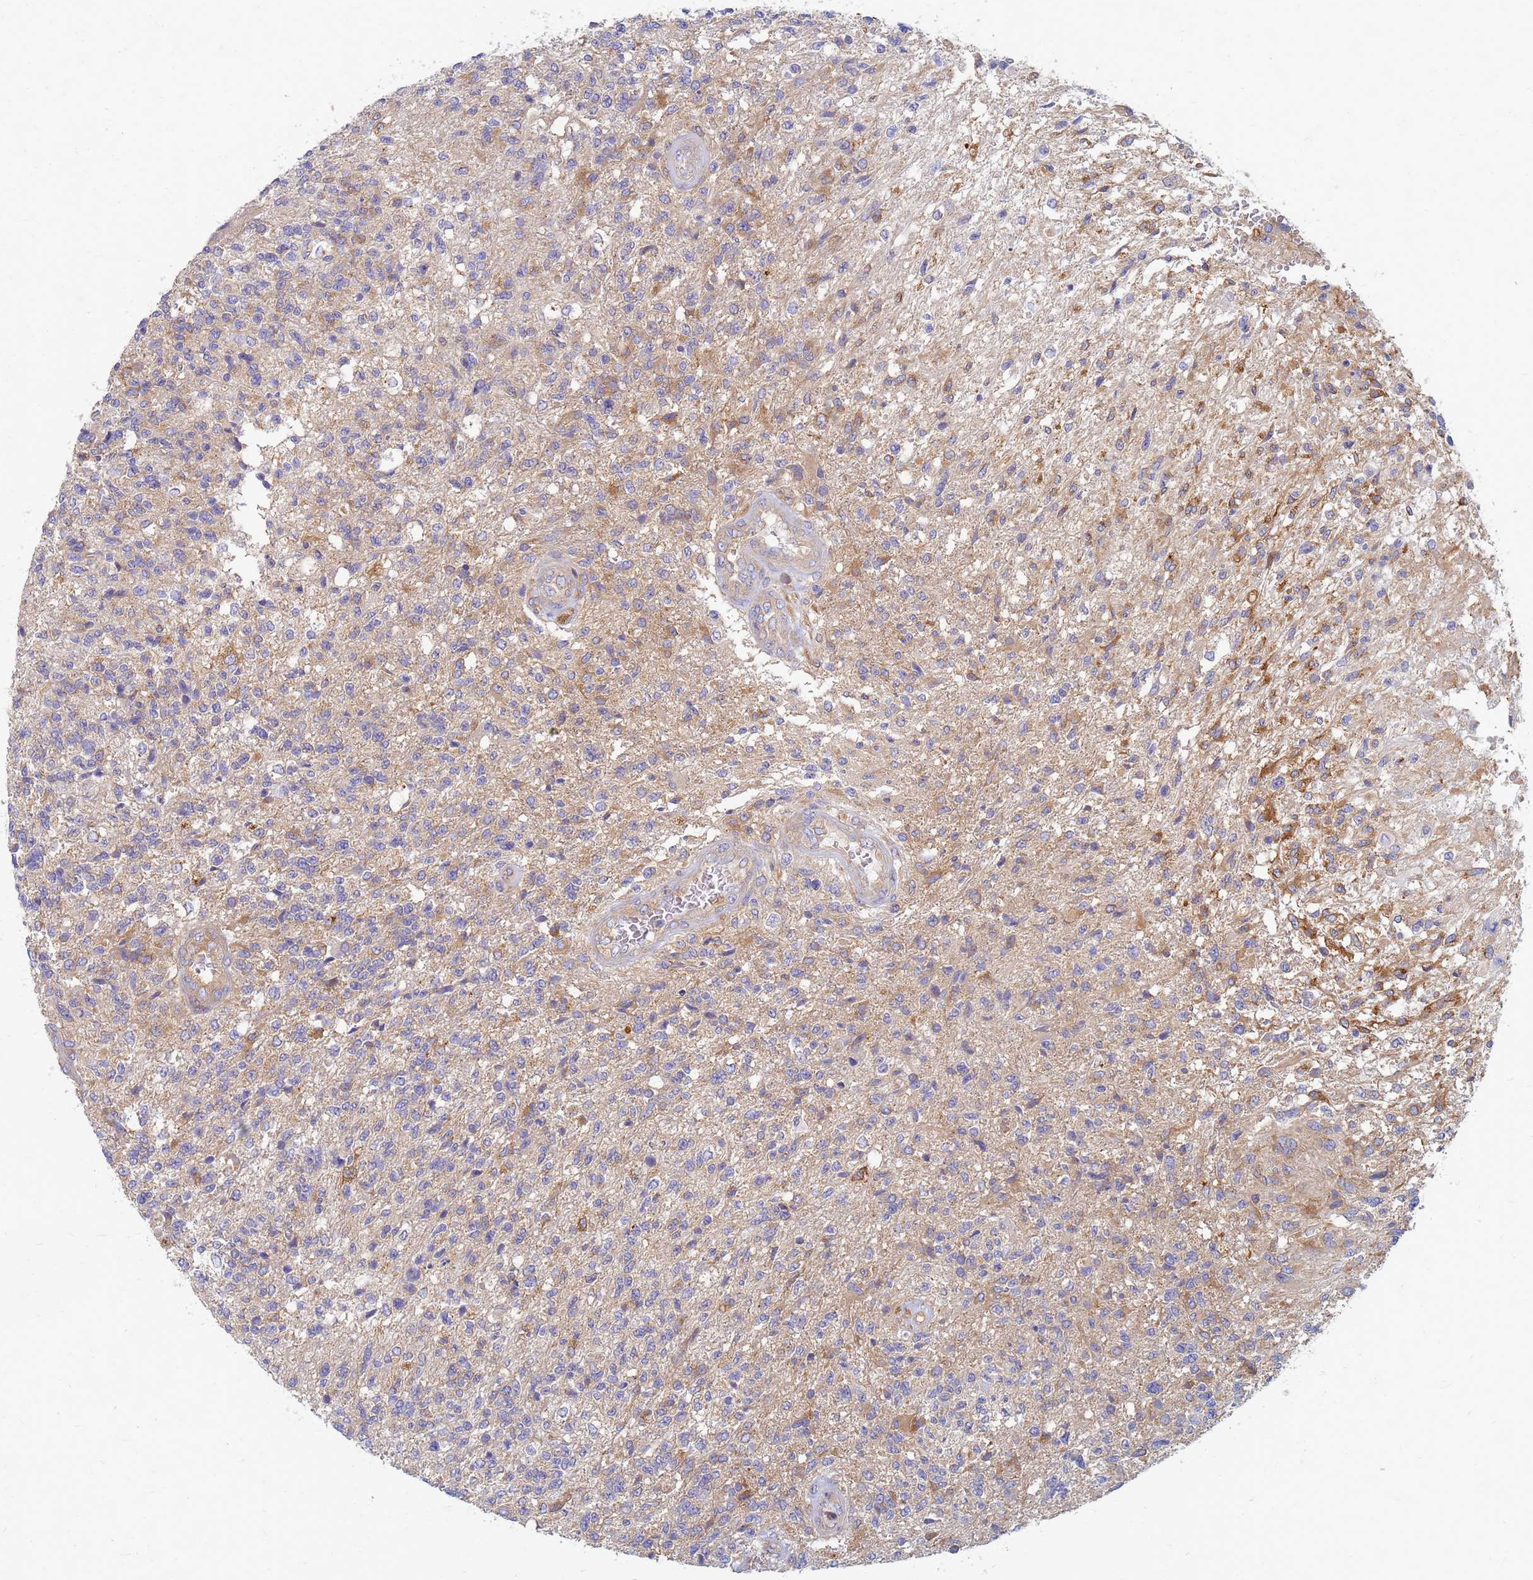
{"staining": {"intensity": "moderate", "quantity": "<25%", "location": "cytoplasmic/membranous"}, "tissue": "glioma", "cell_type": "Tumor cells", "image_type": "cancer", "snomed": [{"axis": "morphology", "description": "Glioma, malignant, High grade"}, {"axis": "topography", "description": "Brain"}], "caption": "This is a photomicrograph of immunohistochemistry staining of malignant glioma (high-grade), which shows moderate positivity in the cytoplasmic/membranous of tumor cells.", "gene": "EEA1", "patient": {"sex": "male", "age": 56}}